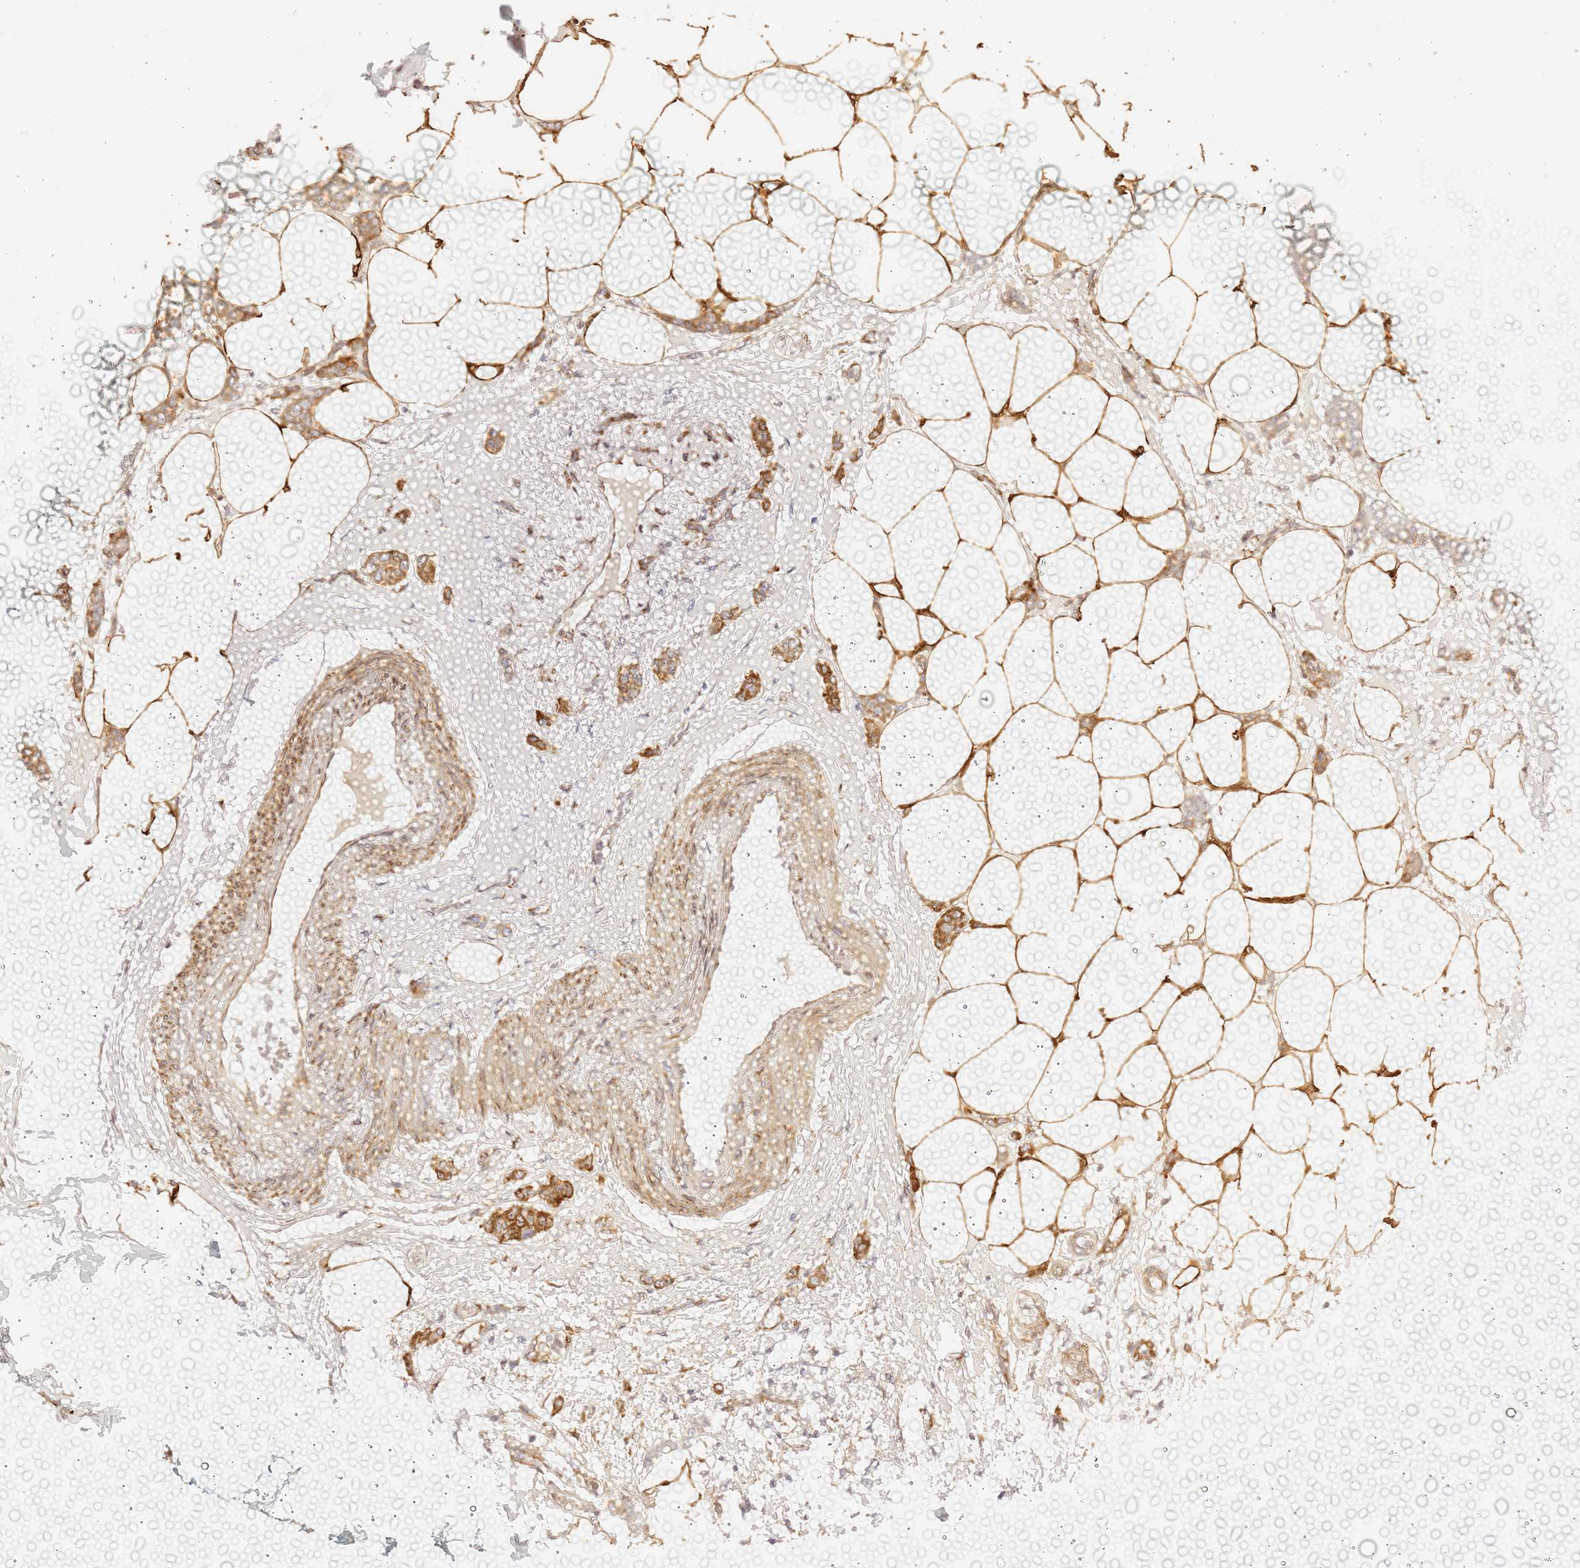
{"staining": {"intensity": "strong", "quantity": ">75%", "location": "cytoplasmic/membranous"}, "tissue": "breast cancer", "cell_type": "Tumor cells", "image_type": "cancer", "snomed": [{"axis": "morphology", "description": "Duct carcinoma"}, {"axis": "topography", "description": "Breast"}], "caption": "Immunohistochemistry (IHC) of human breast infiltrating ductal carcinoma shows high levels of strong cytoplasmic/membranous expression in approximately >75% of tumor cells.", "gene": "GDAP2", "patient": {"sex": "female", "age": 72}}